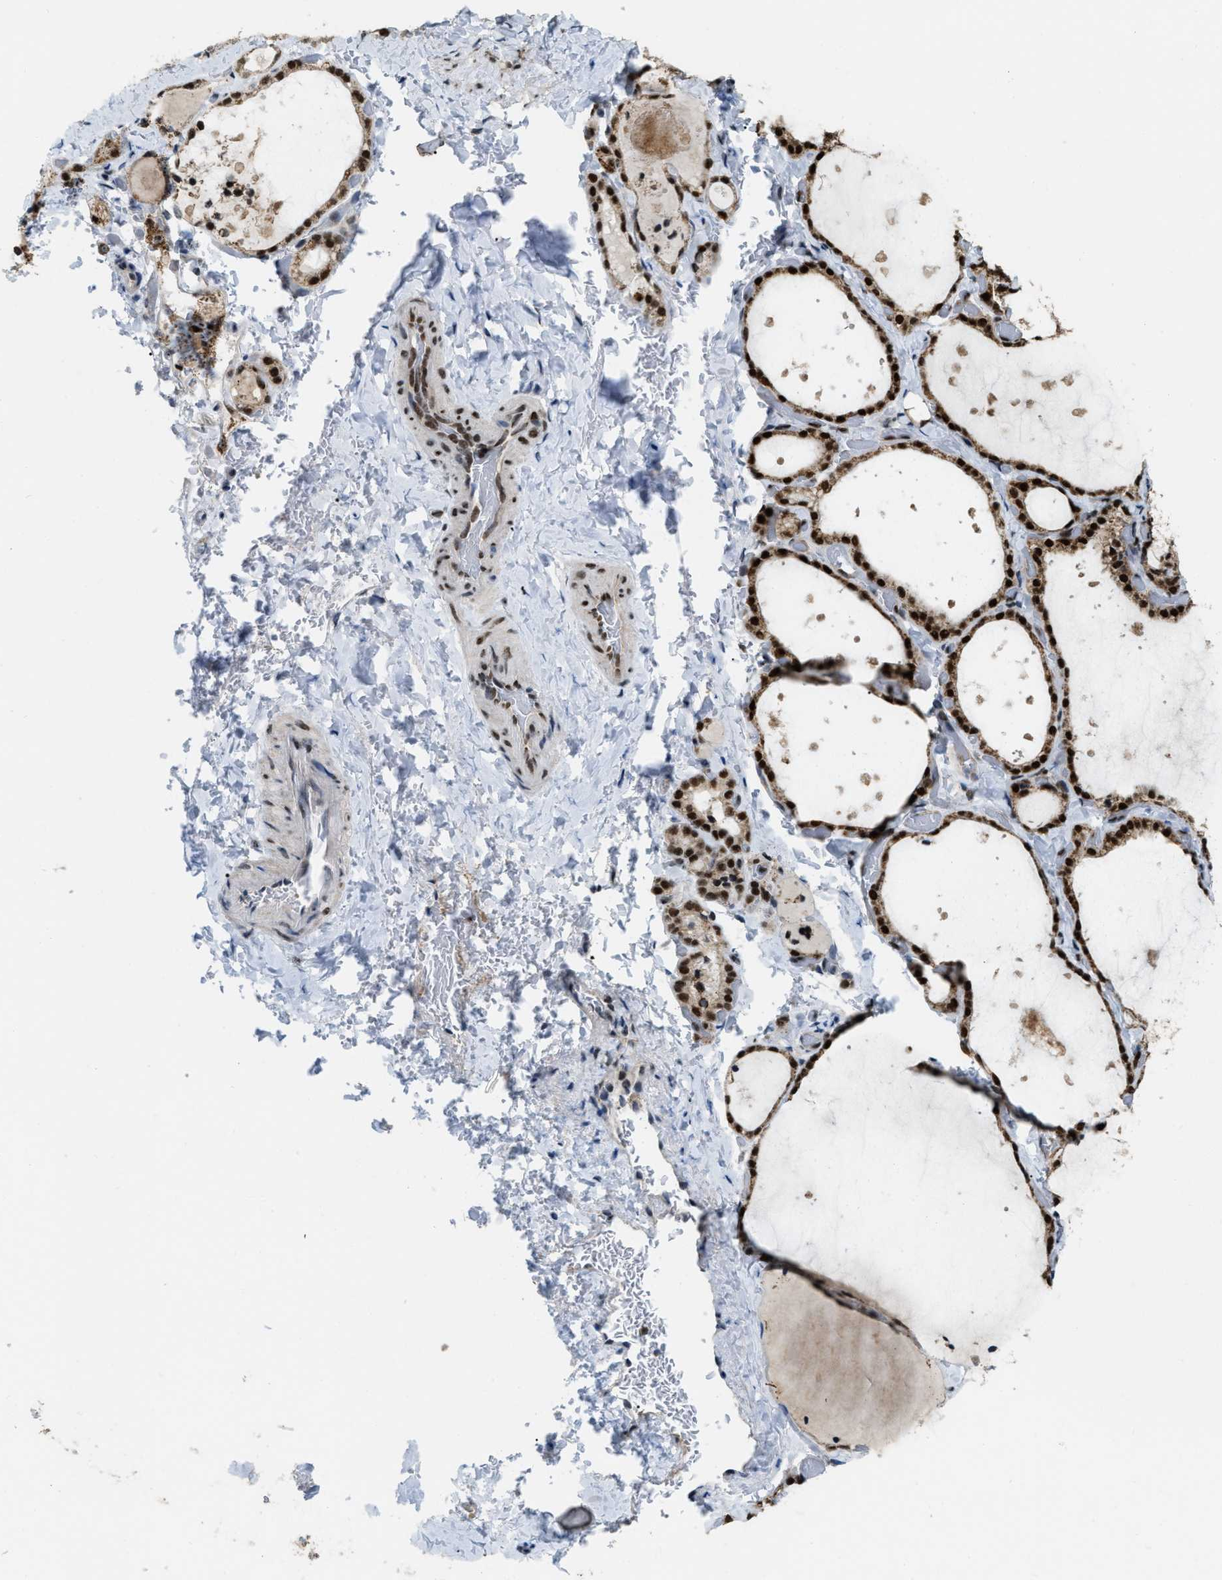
{"staining": {"intensity": "strong", "quantity": ">75%", "location": "cytoplasmic/membranous,nuclear"}, "tissue": "thyroid gland", "cell_type": "Glandular cells", "image_type": "normal", "snomed": [{"axis": "morphology", "description": "Normal tissue, NOS"}, {"axis": "topography", "description": "Thyroid gland"}], "caption": "Immunohistochemistry (DAB (3,3'-diaminobenzidine)) staining of benign human thyroid gland demonstrates strong cytoplasmic/membranous,nuclear protein staining in approximately >75% of glandular cells.", "gene": "NUMA1", "patient": {"sex": "female", "age": 44}}